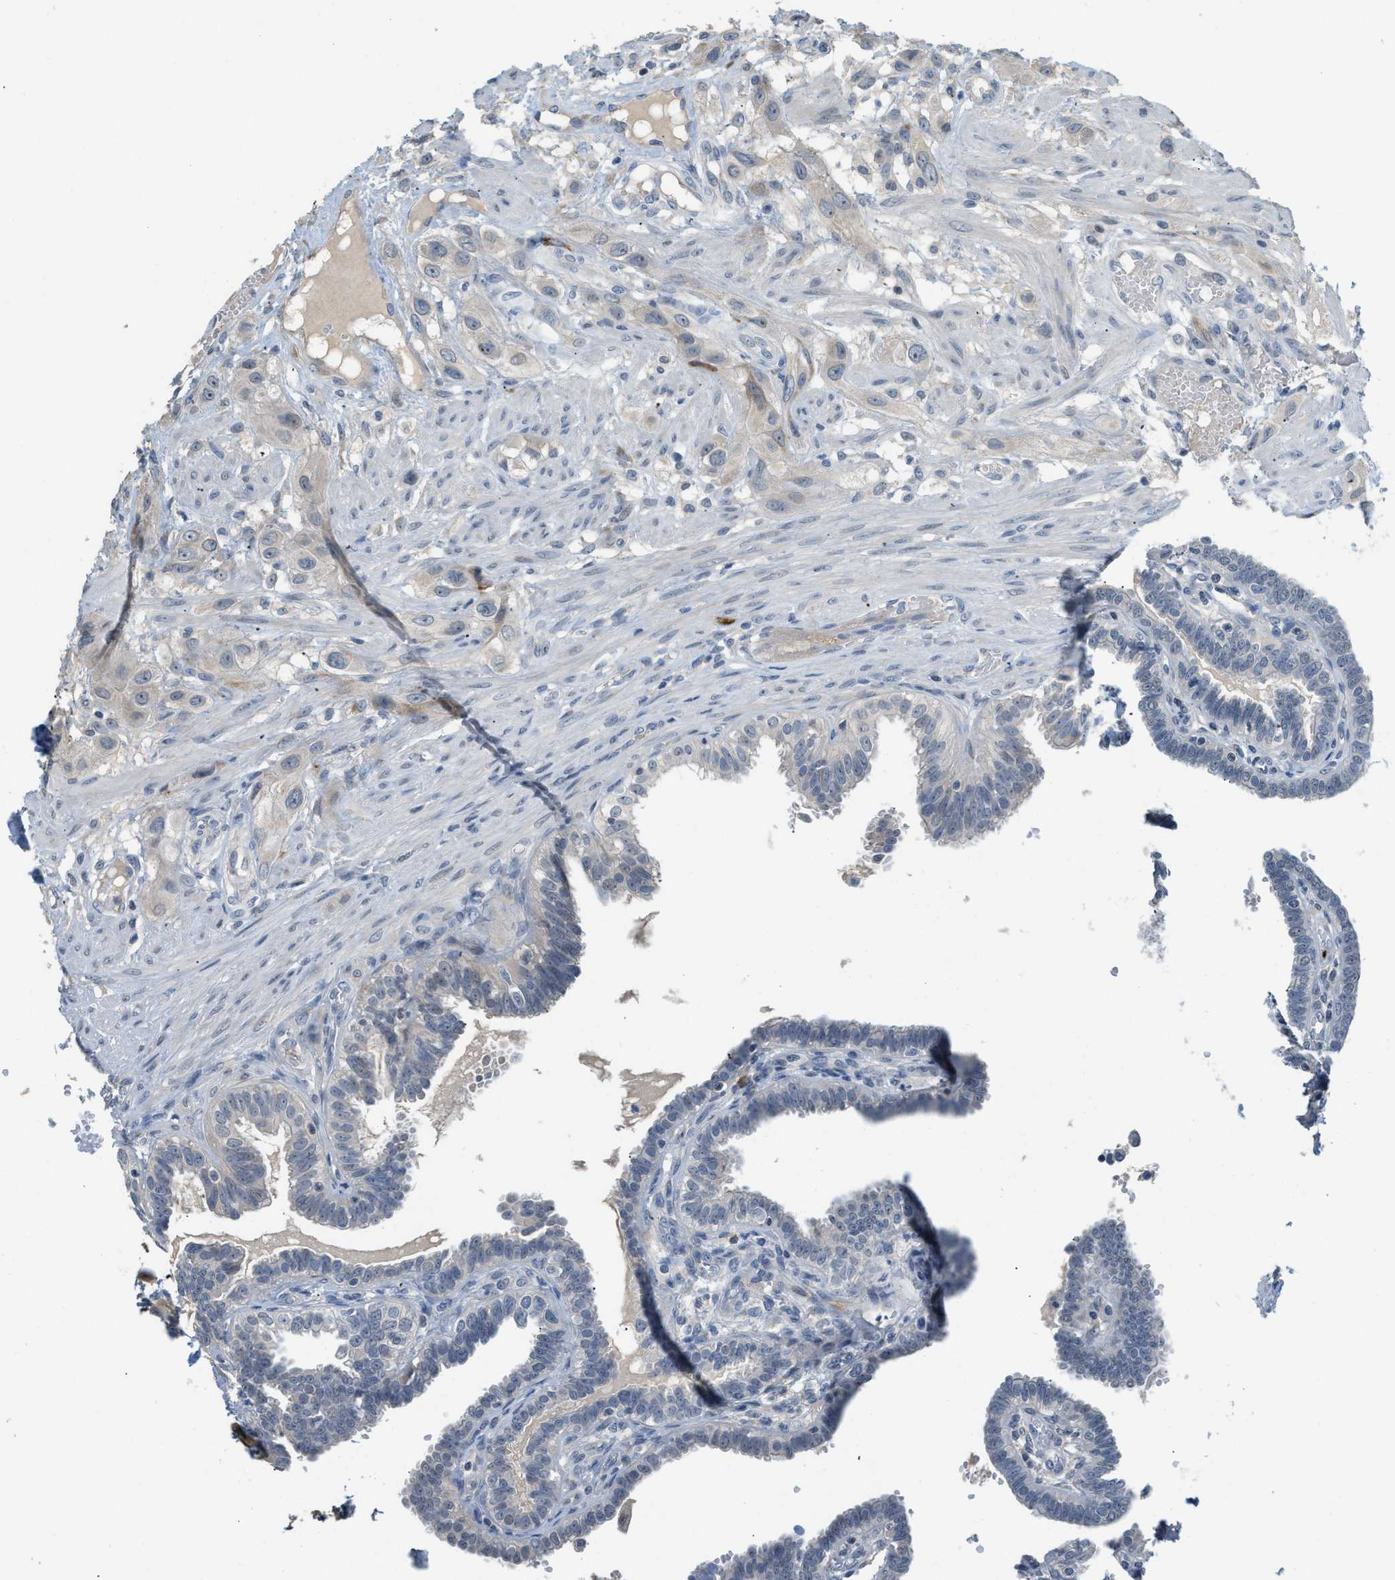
{"staining": {"intensity": "negative", "quantity": "none", "location": "none"}, "tissue": "fallopian tube", "cell_type": "Glandular cells", "image_type": "normal", "snomed": [{"axis": "morphology", "description": "Normal tissue, NOS"}, {"axis": "topography", "description": "Fallopian tube"}, {"axis": "topography", "description": "Placenta"}], "caption": "Benign fallopian tube was stained to show a protein in brown. There is no significant expression in glandular cells.", "gene": "TMEM154", "patient": {"sex": "female", "age": 34}}